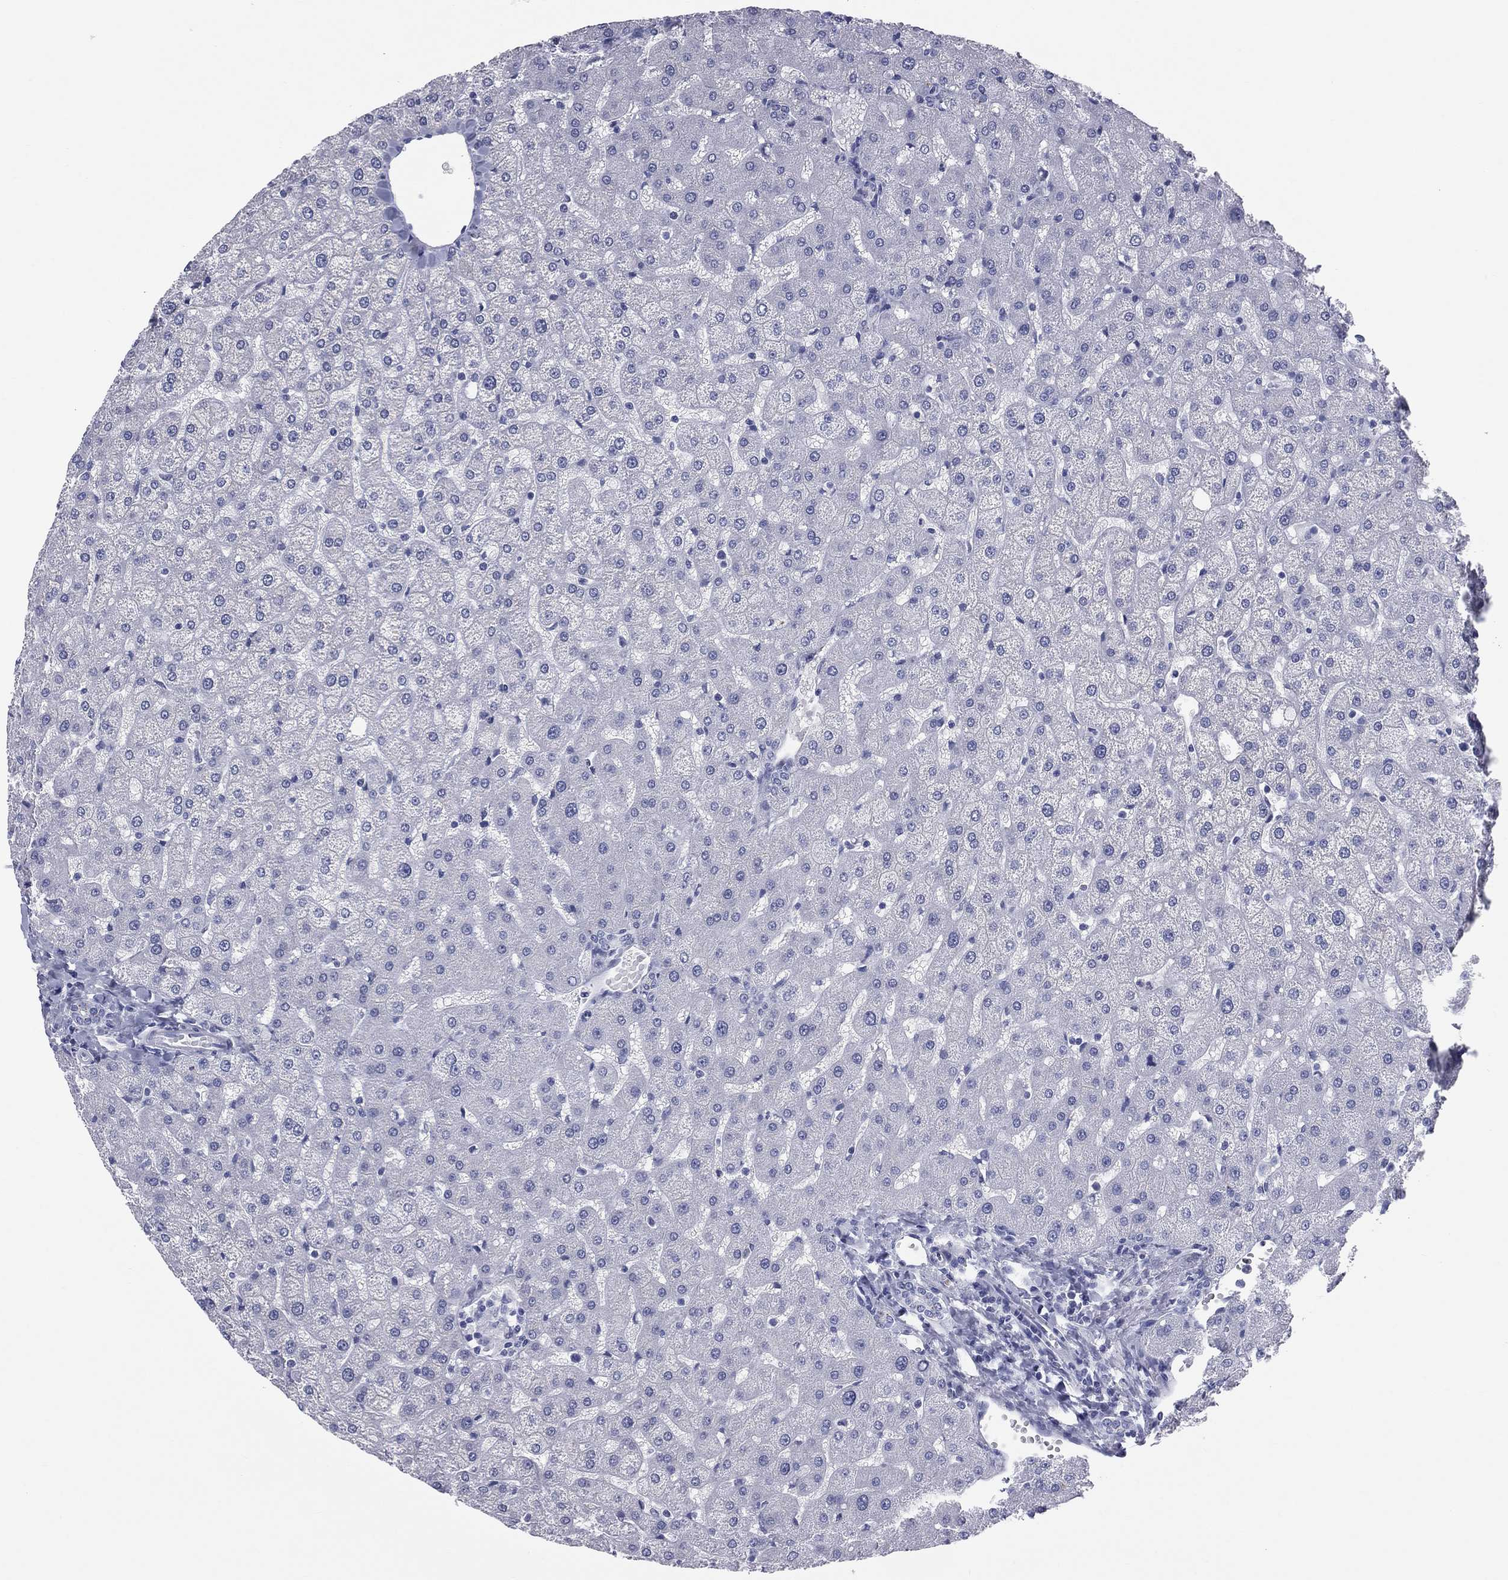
{"staining": {"intensity": "negative", "quantity": "none", "location": "none"}, "tissue": "liver", "cell_type": "Cholangiocytes", "image_type": "normal", "snomed": [{"axis": "morphology", "description": "Normal tissue, NOS"}, {"axis": "topography", "description": "Liver"}], "caption": "The immunohistochemistry image has no significant positivity in cholangiocytes of liver.", "gene": "MLN", "patient": {"sex": "female", "age": 50}}